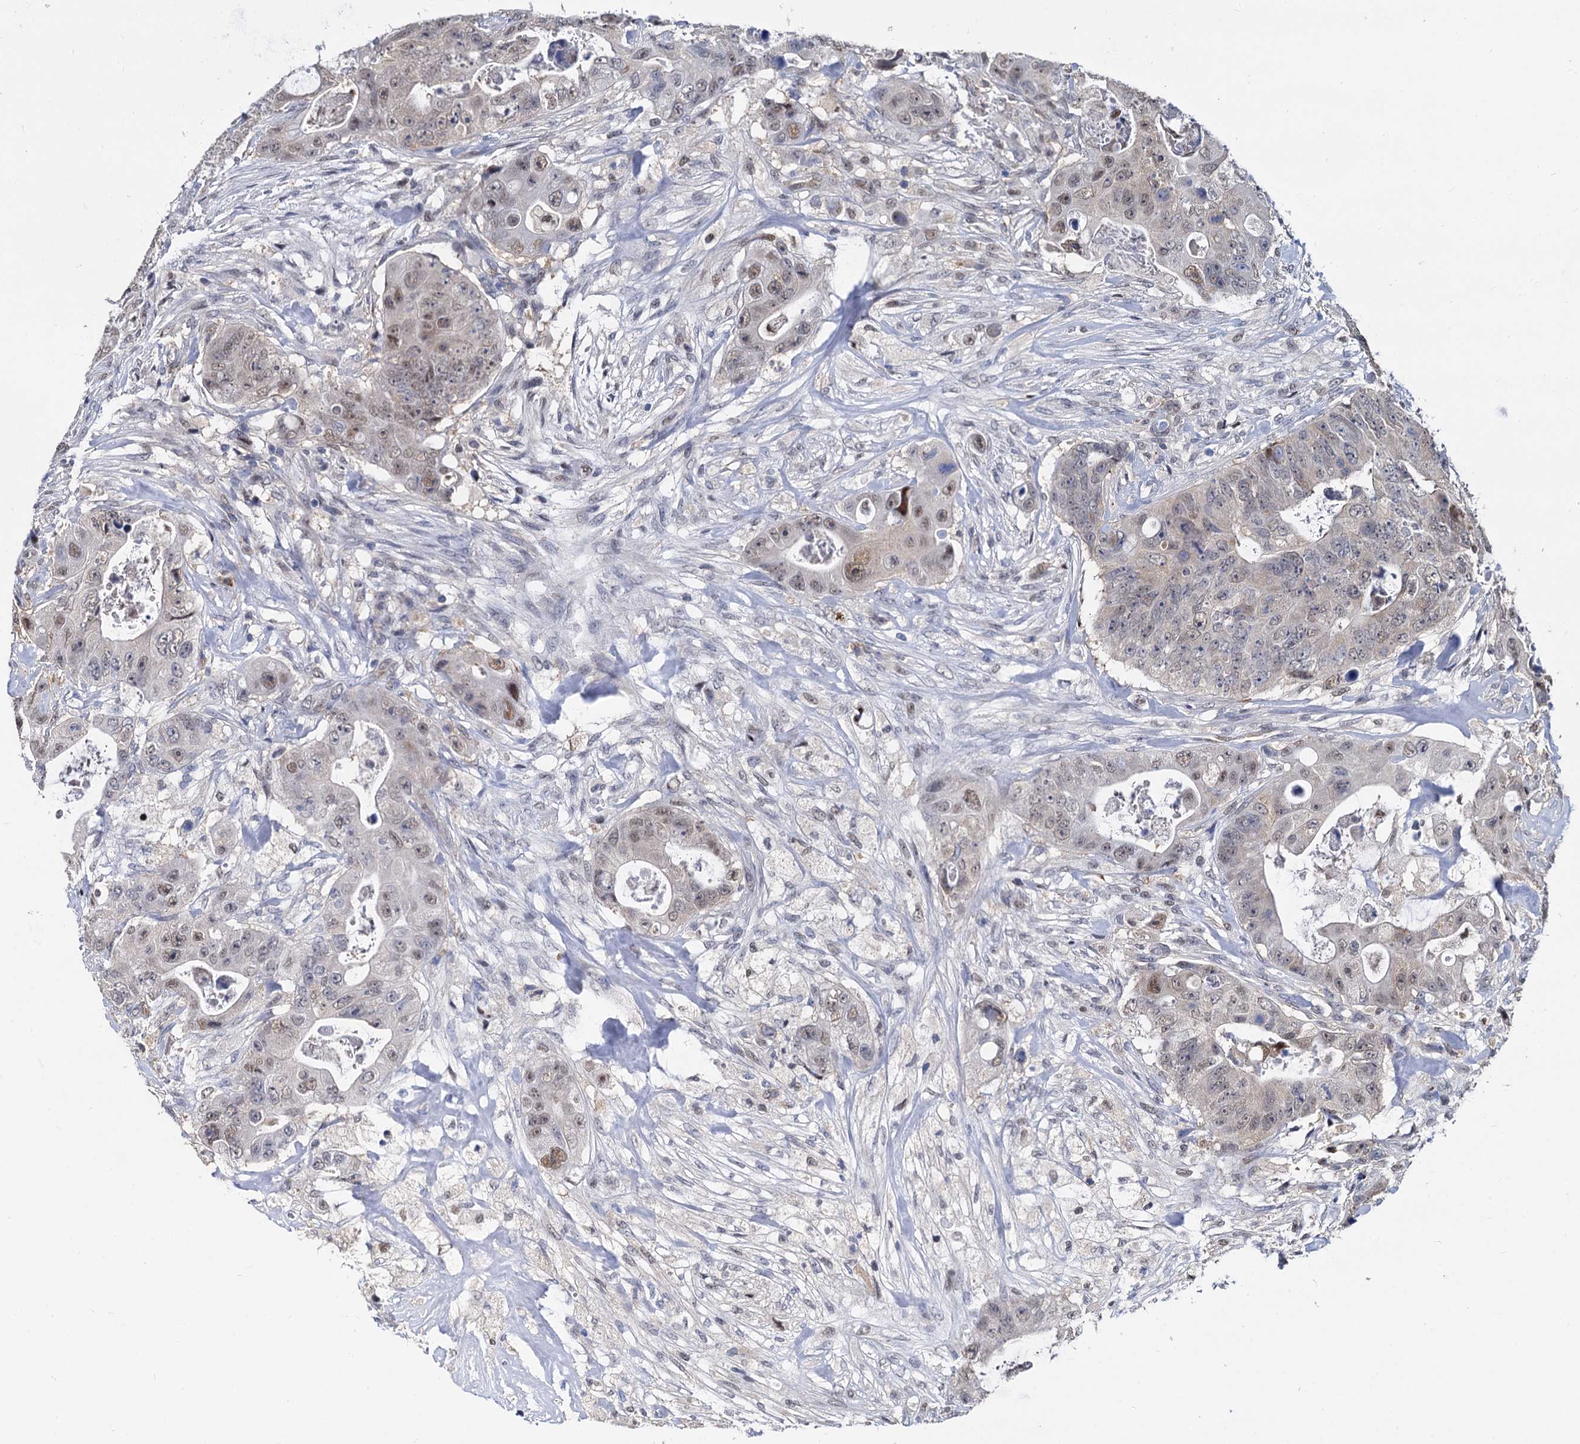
{"staining": {"intensity": "weak", "quantity": ">75%", "location": "nuclear"}, "tissue": "colorectal cancer", "cell_type": "Tumor cells", "image_type": "cancer", "snomed": [{"axis": "morphology", "description": "Adenocarcinoma, NOS"}, {"axis": "topography", "description": "Colon"}], "caption": "DAB (3,3'-diaminobenzidine) immunohistochemical staining of human colorectal adenocarcinoma demonstrates weak nuclear protein staining in approximately >75% of tumor cells.", "gene": "PSMD4", "patient": {"sex": "female", "age": 46}}